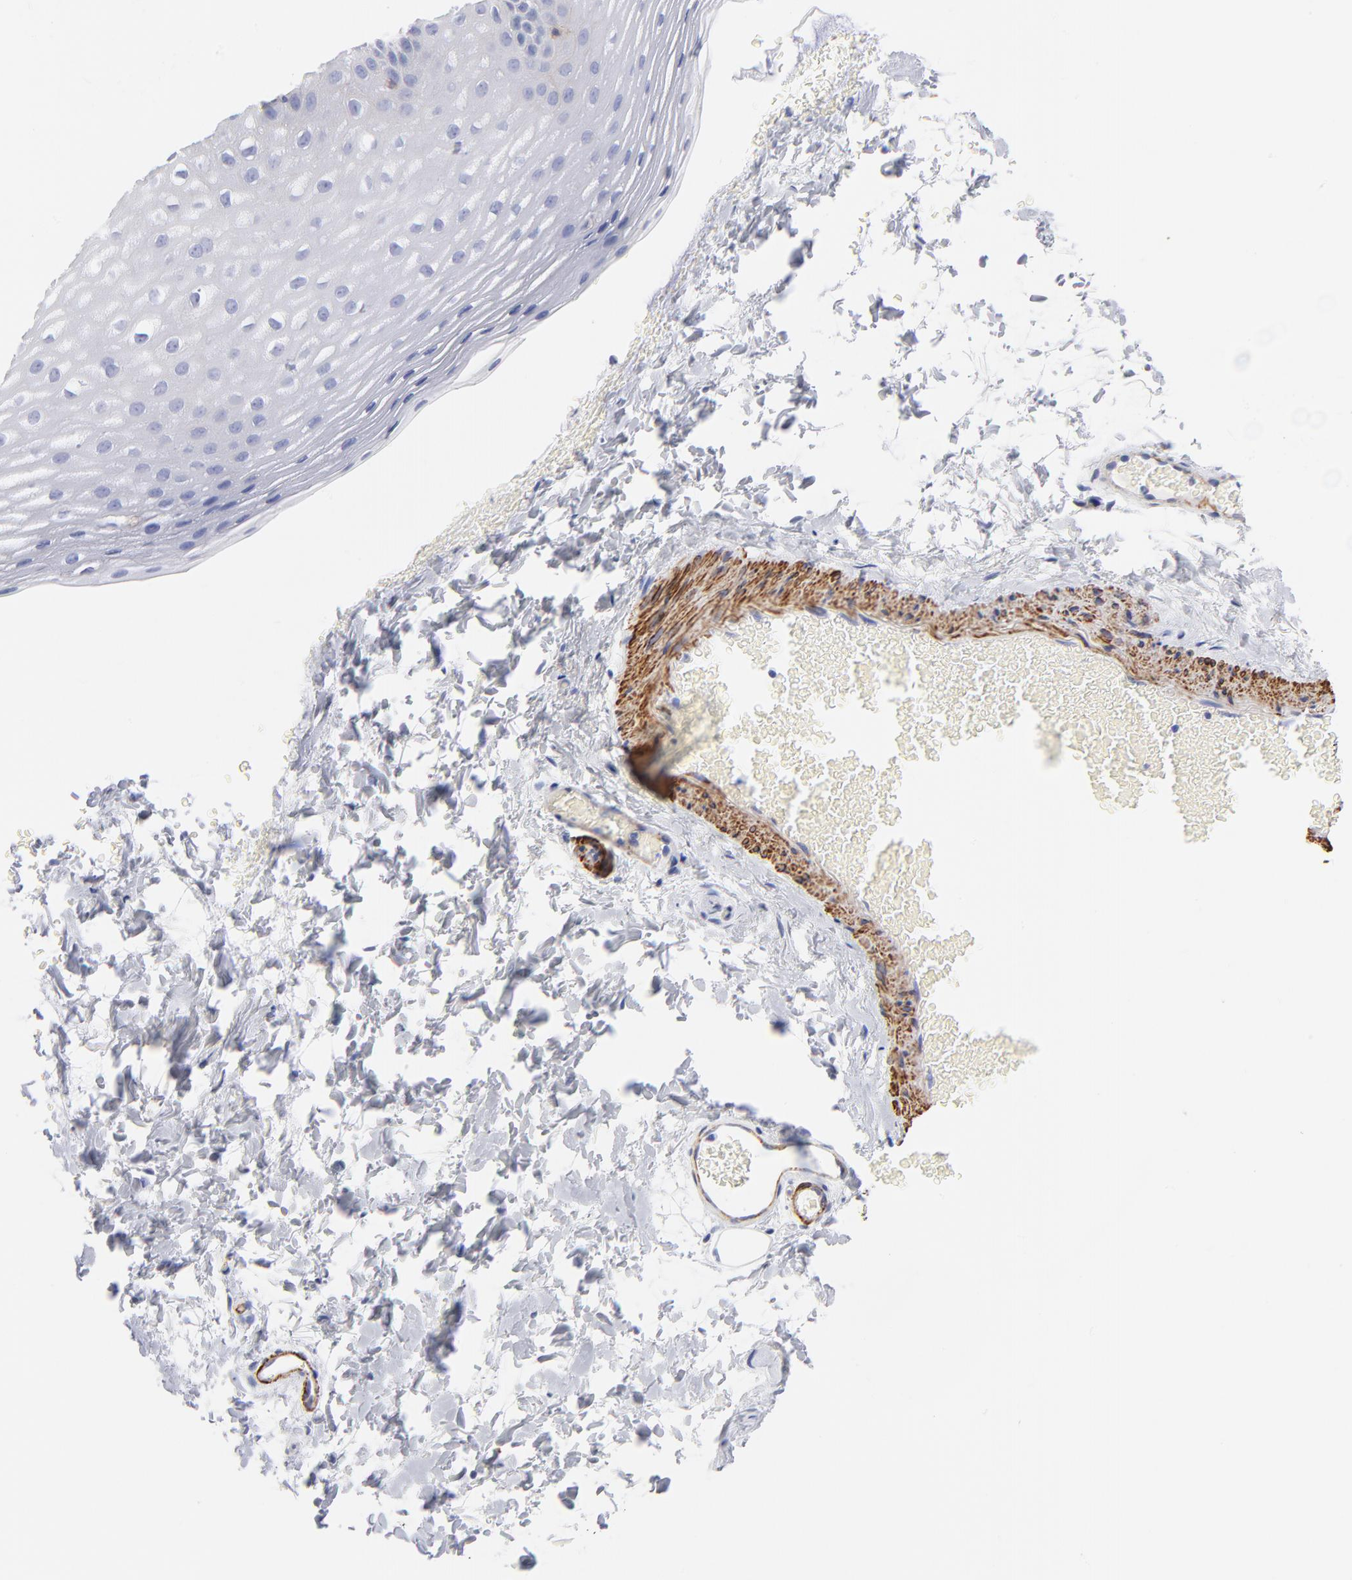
{"staining": {"intensity": "negative", "quantity": "none", "location": "none"}, "tissue": "esophagus", "cell_type": "Squamous epithelial cells", "image_type": "normal", "snomed": [{"axis": "morphology", "description": "Normal tissue, NOS"}, {"axis": "topography", "description": "Esophagus"}], "caption": "Squamous epithelial cells are negative for brown protein staining in benign esophagus. (Brightfield microscopy of DAB immunohistochemistry at high magnification).", "gene": "ACTA2", "patient": {"sex": "female", "age": 70}}